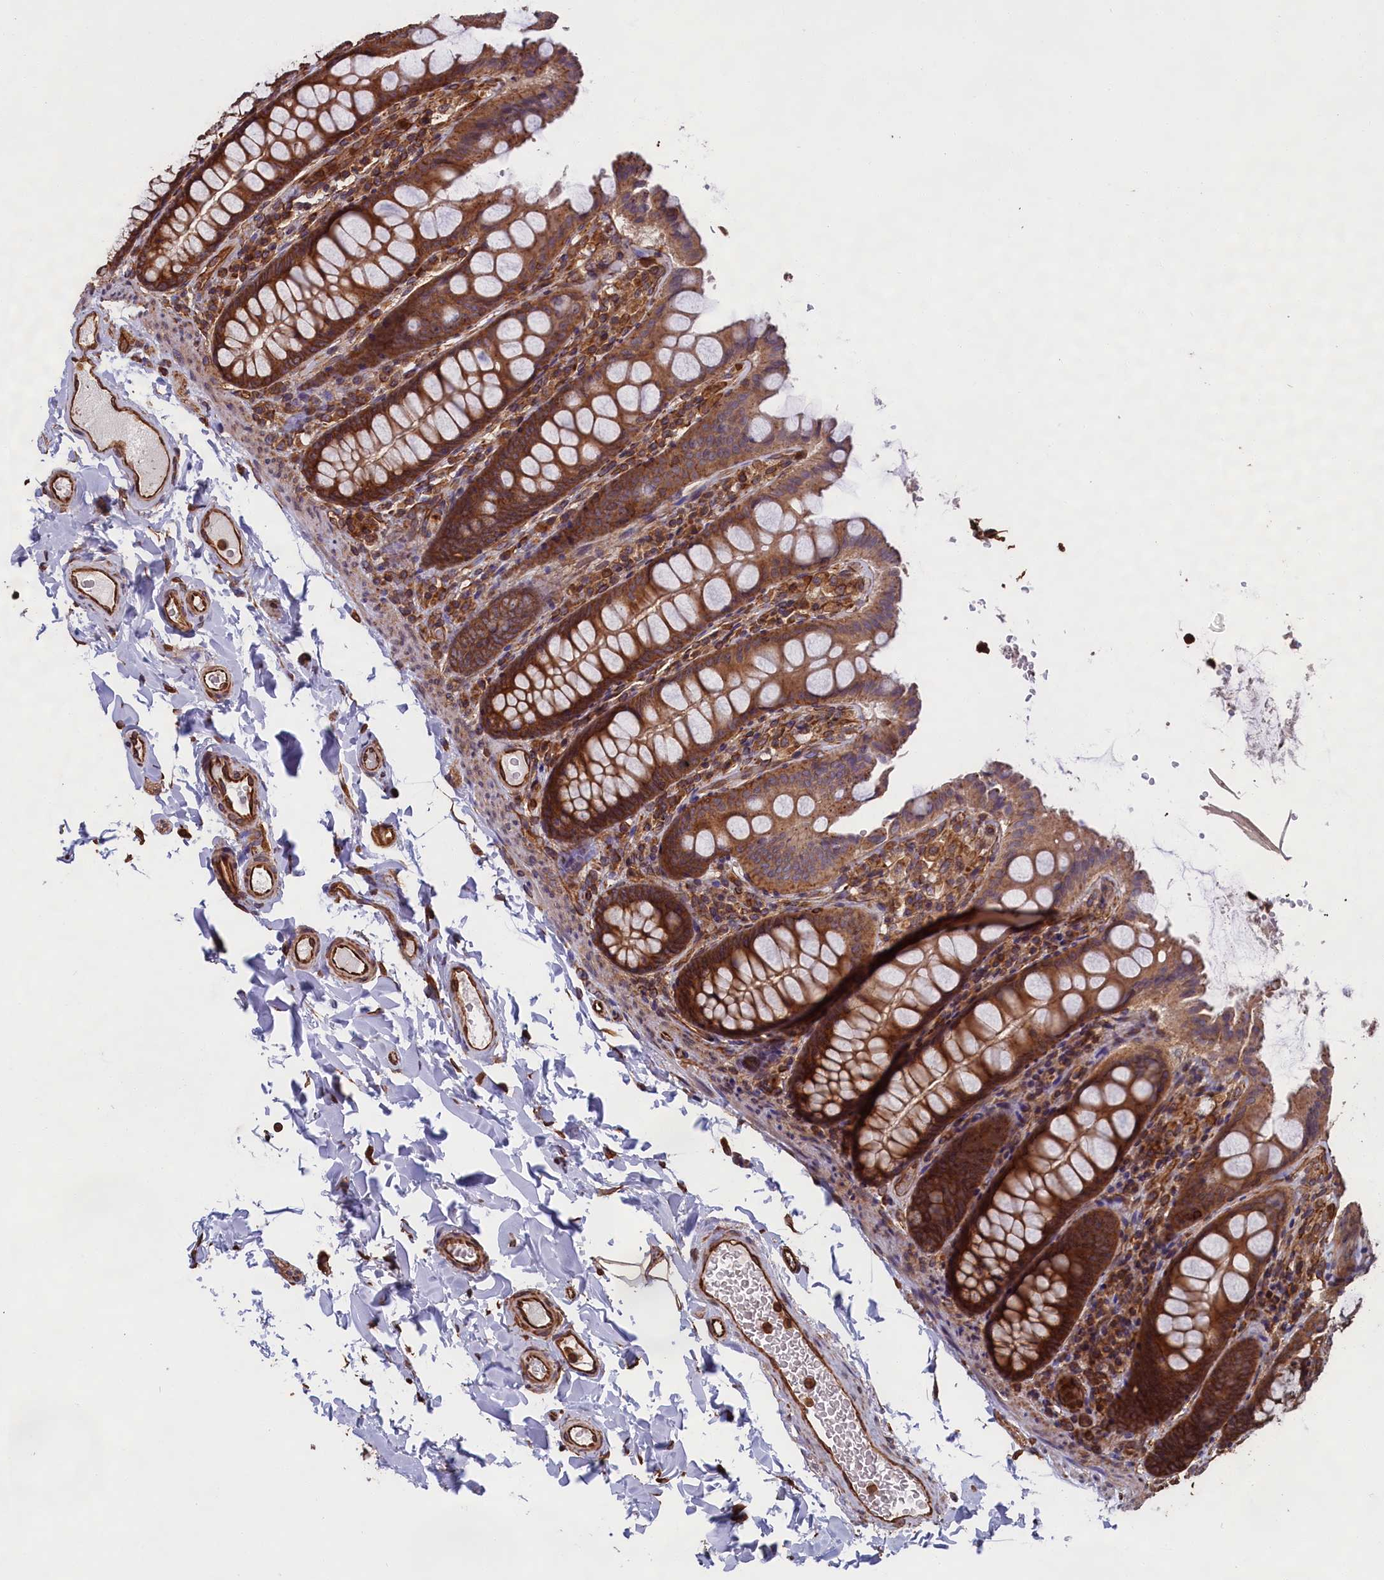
{"staining": {"intensity": "strong", "quantity": ">75%", "location": "cytoplasmic/membranous"}, "tissue": "colon", "cell_type": "Endothelial cells", "image_type": "normal", "snomed": [{"axis": "morphology", "description": "Normal tissue, NOS"}, {"axis": "topography", "description": "Colon"}], "caption": "IHC histopathology image of normal colon: human colon stained using immunohistochemistry displays high levels of strong protein expression localized specifically in the cytoplasmic/membranous of endothelial cells, appearing as a cytoplasmic/membranous brown color.", "gene": "CCDC124", "patient": {"sex": "female", "age": 61}}